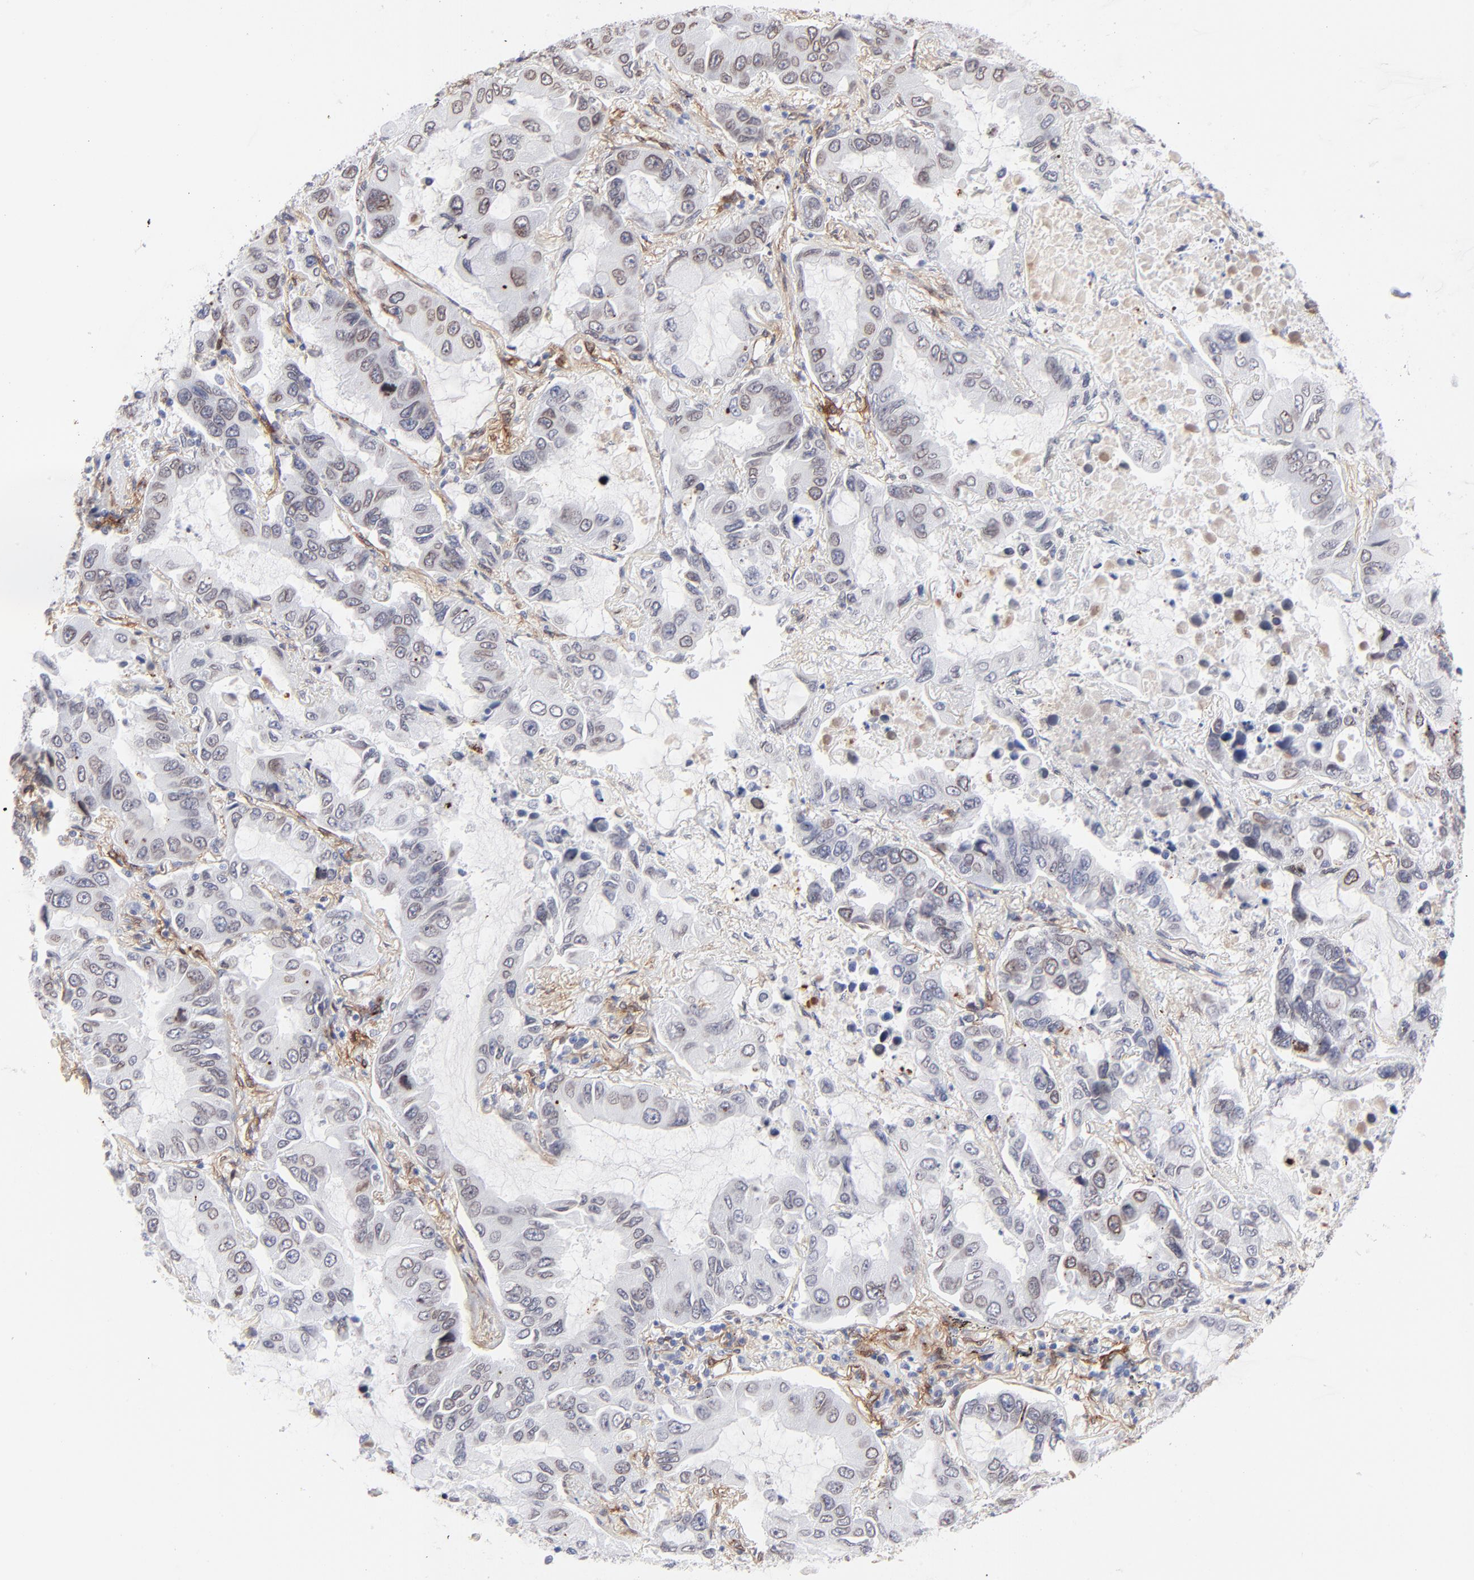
{"staining": {"intensity": "moderate", "quantity": "<25%", "location": "cytoplasmic/membranous,nuclear"}, "tissue": "lung cancer", "cell_type": "Tumor cells", "image_type": "cancer", "snomed": [{"axis": "morphology", "description": "Adenocarcinoma, NOS"}, {"axis": "topography", "description": "Lung"}], "caption": "This is an image of immunohistochemistry staining of lung cancer (adenocarcinoma), which shows moderate positivity in the cytoplasmic/membranous and nuclear of tumor cells.", "gene": "PDGFRB", "patient": {"sex": "male", "age": 64}}